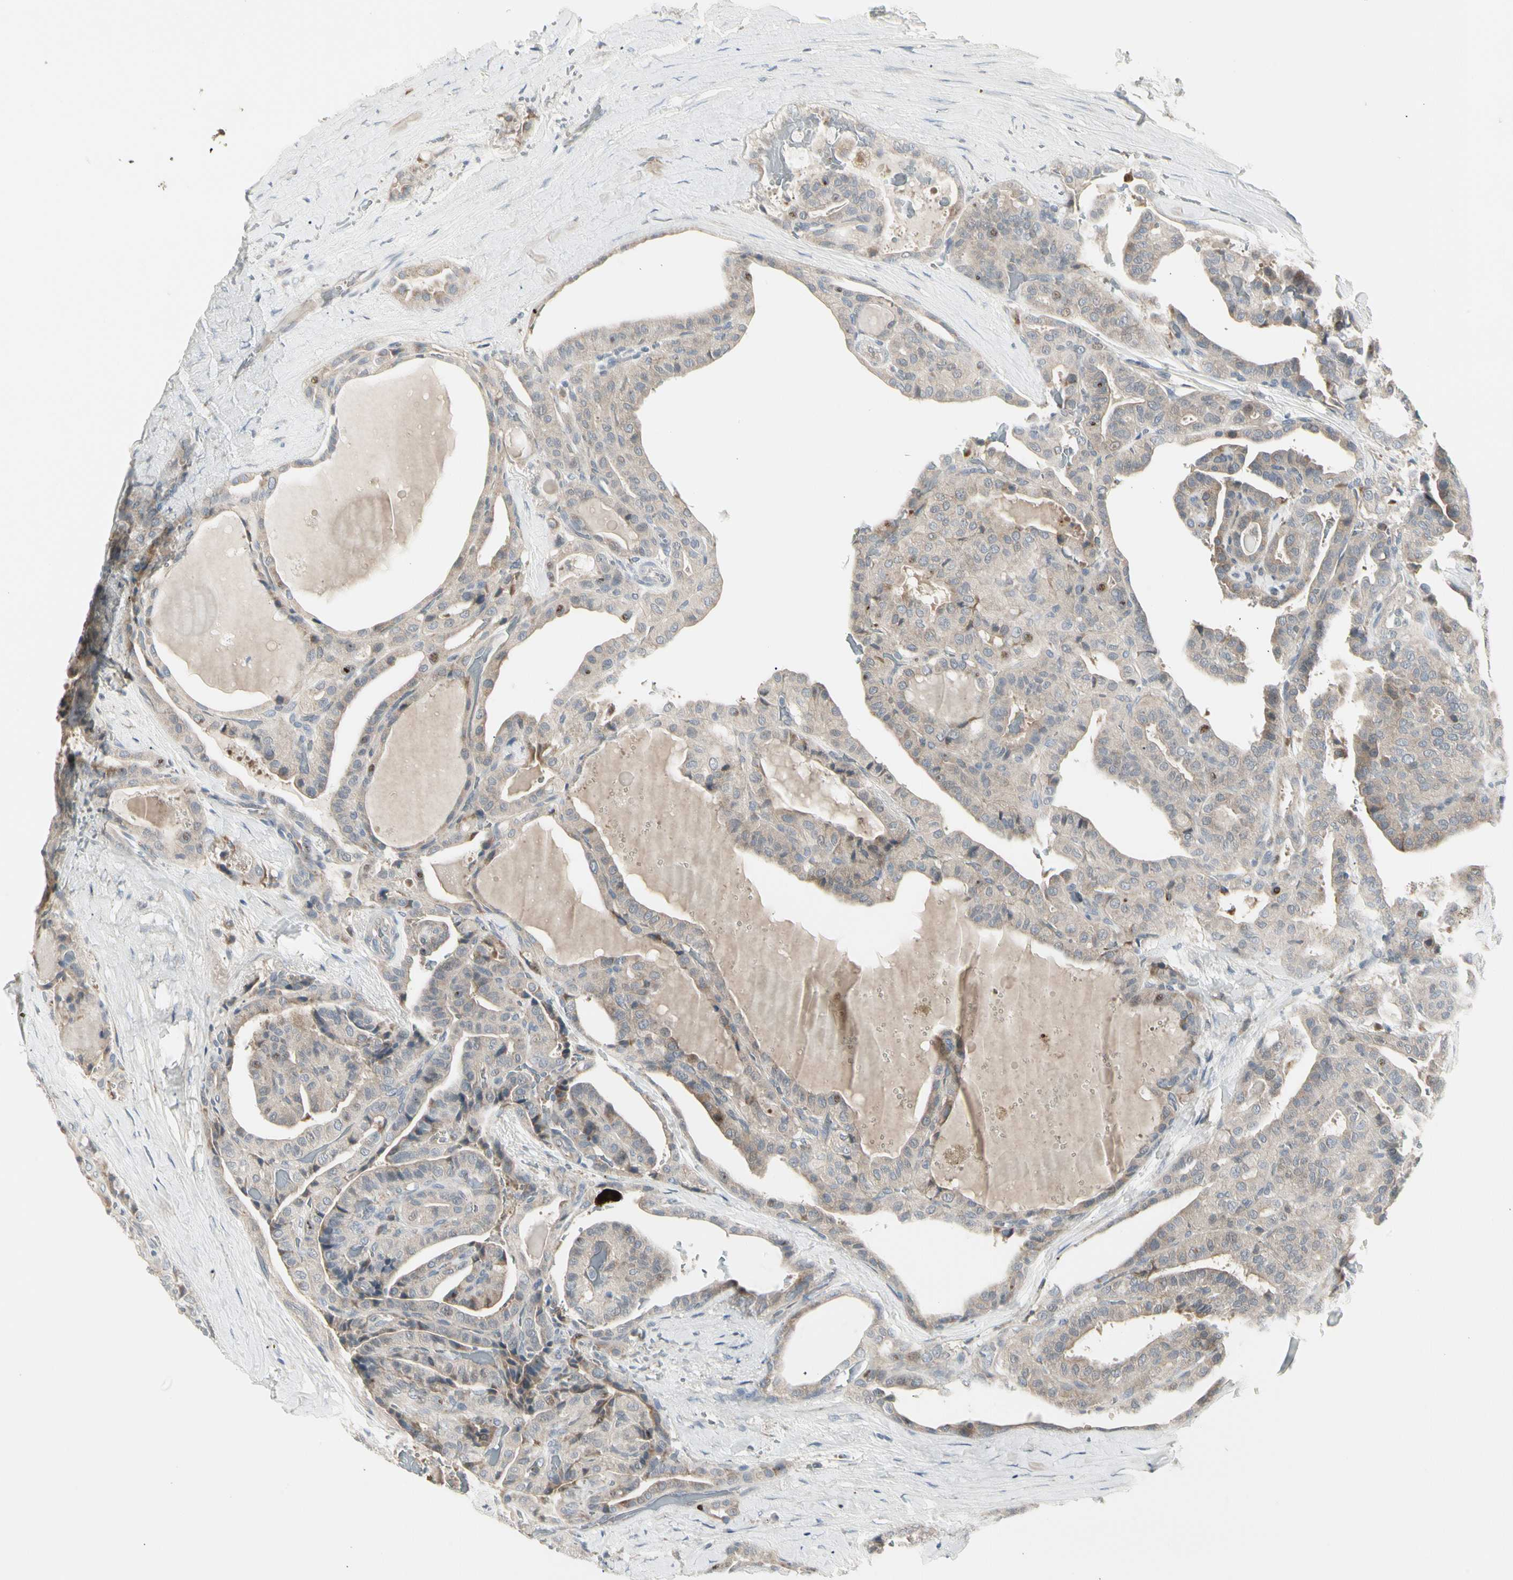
{"staining": {"intensity": "weak", "quantity": "<25%", "location": "cytoplasmic/membranous"}, "tissue": "thyroid cancer", "cell_type": "Tumor cells", "image_type": "cancer", "snomed": [{"axis": "morphology", "description": "Papillary adenocarcinoma, NOS"}, {"axis": "topography", "description": "Thyroid gland"}], "caption": "Thyroid cancer (papillary adenocarcinoma) was stained to show a protein in brown. There is no significant expression in tumor cells. Brightfield microscopy of immunohistochemistry stained with DAB (brown) and hematoxylin (blue), captured at high magnification.", "gene": "GRN", "patient": {"sex": "male", "age": 77}}